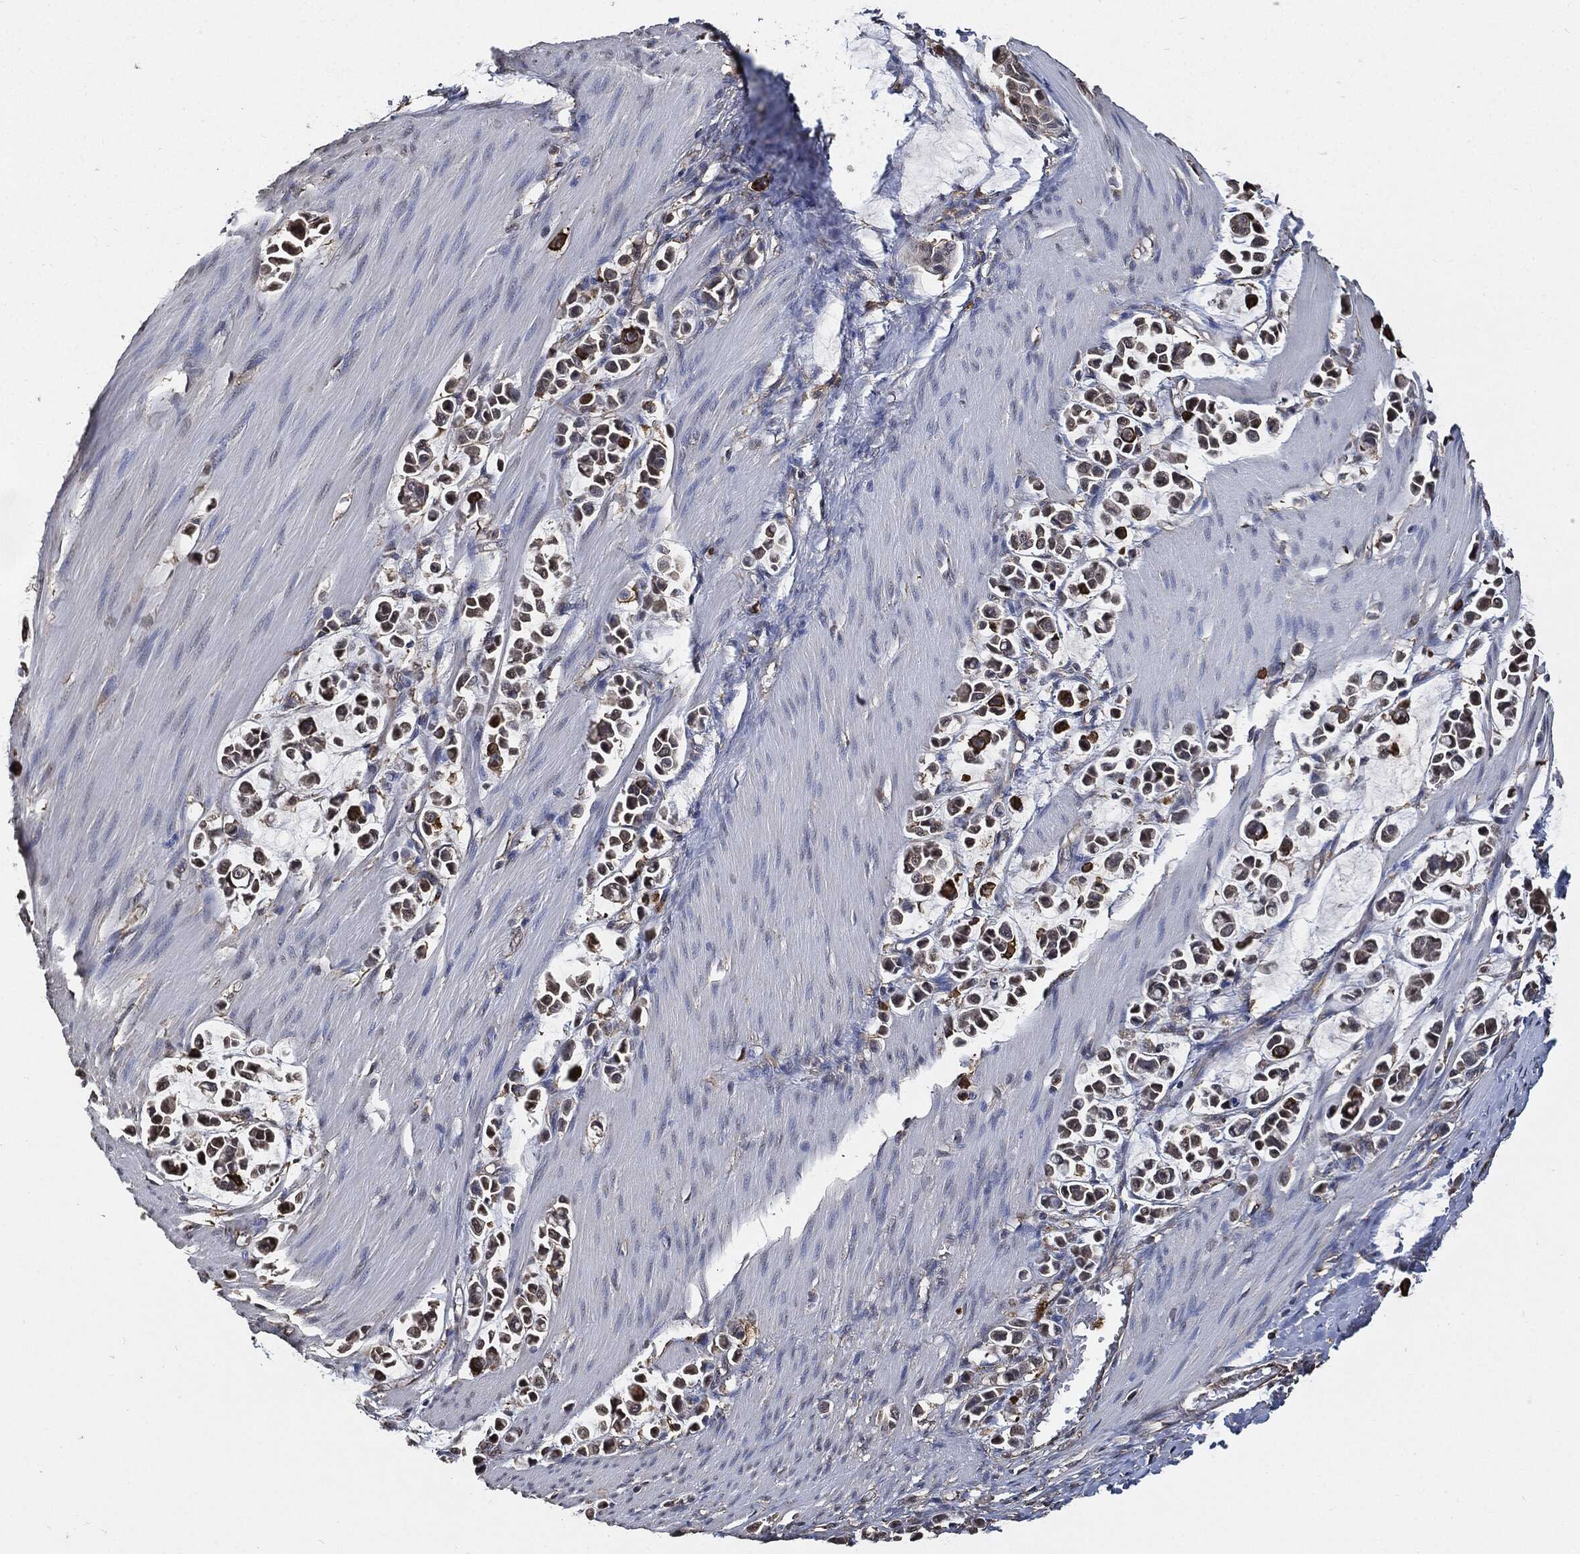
{"staining": {"intensity": "weak", "quantity": "25%-75%", "location": "cytoplasmic/membranous"}, "tissue": "stomach cancer", "cell_type": "Tumor cells", "image_type": "cancer", "snomed": [{"axis": "morphology", "description": "Adenocarcinoma, NOS"}, {"axis": "topography", "description": "Stomach"}], "caption": "Human stomach cancer stained with a protein marker demonstrates weak staining in tumor cells.", "gene": "S100A9", "patient": {"sex": "male", "age": 82}}